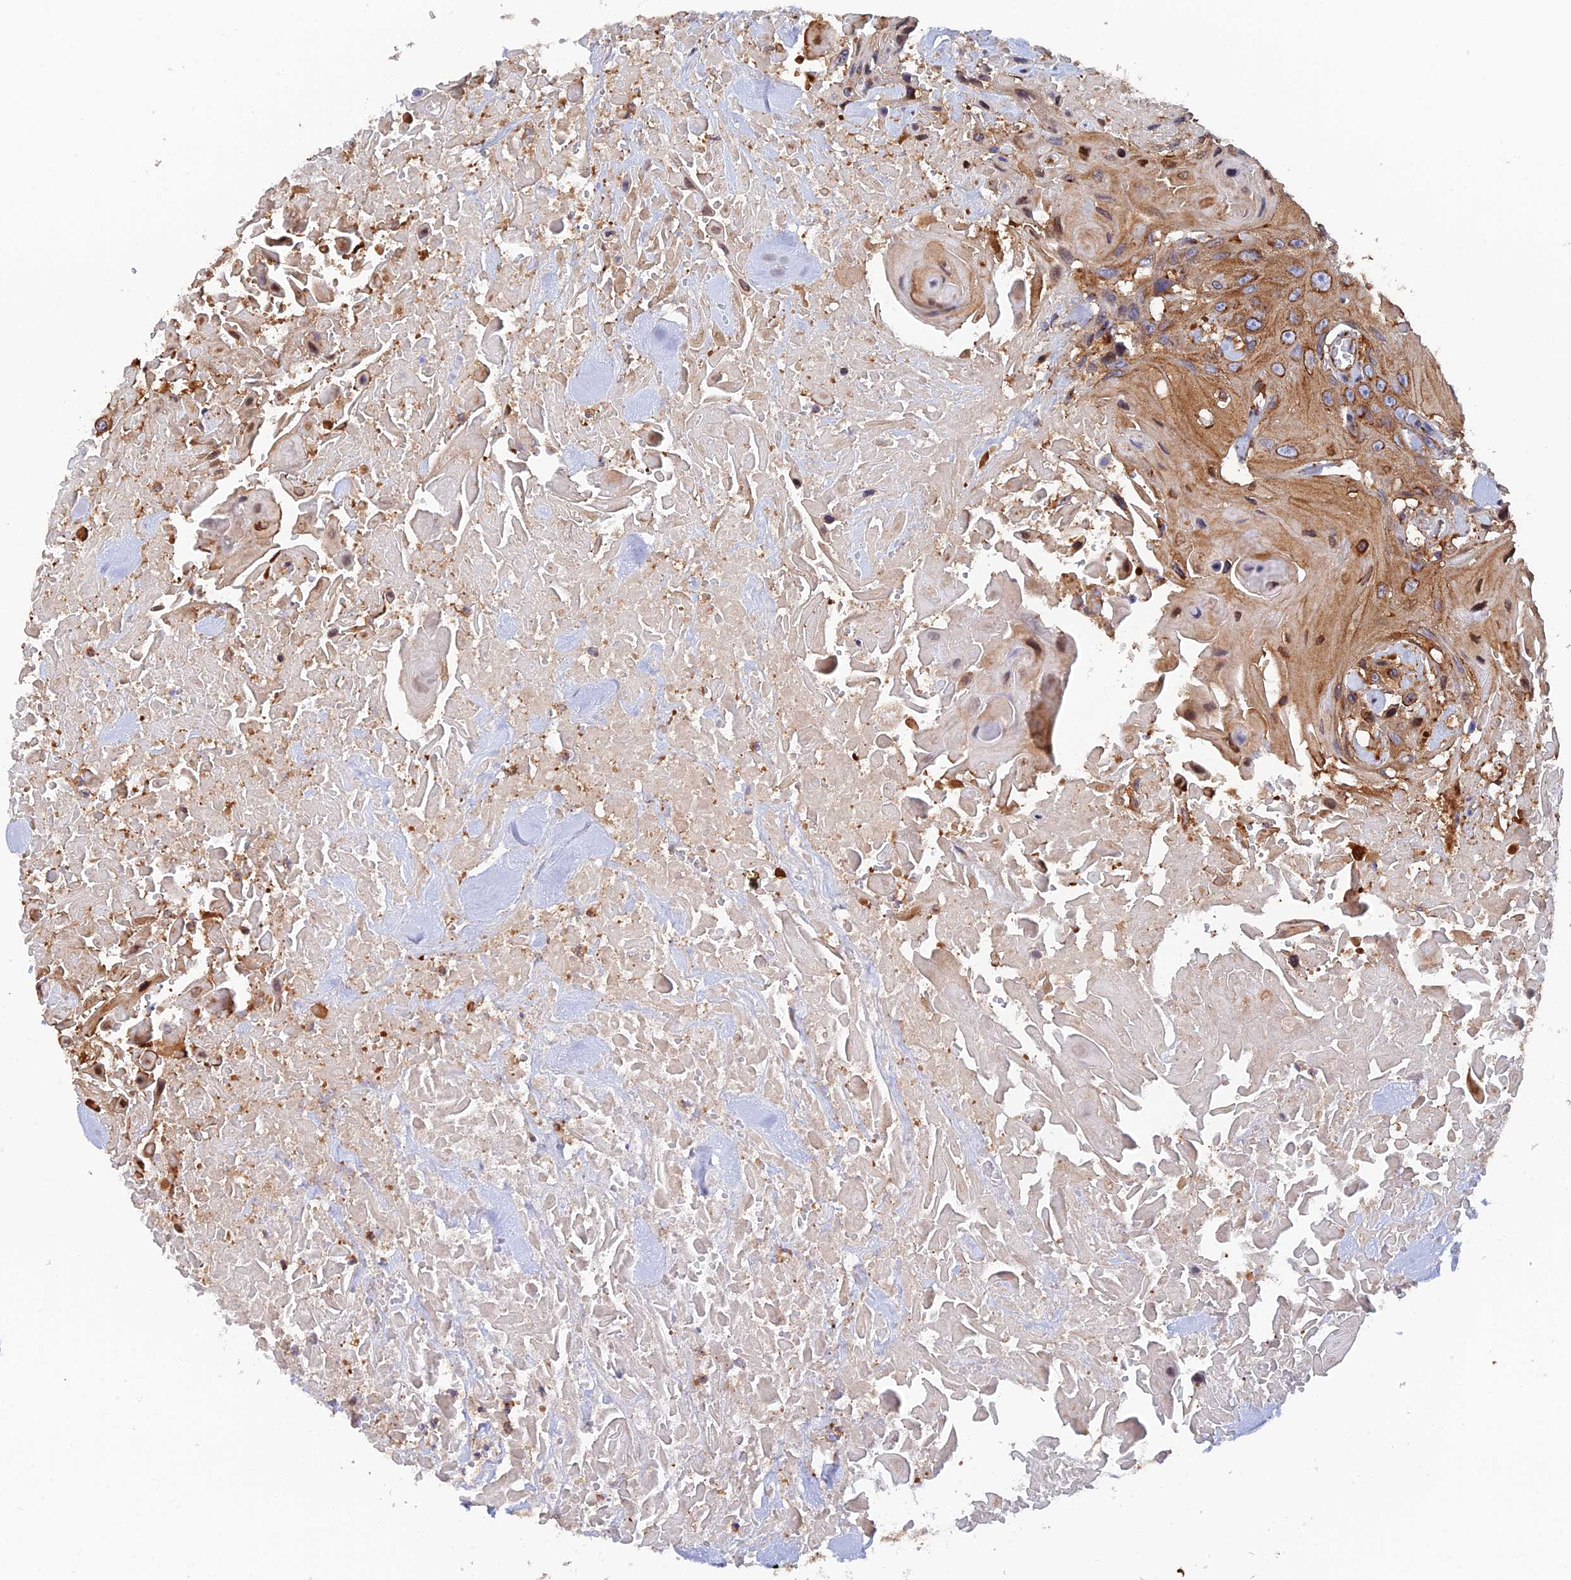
{"staining": {"intensity": "moderate", "quantity": ">75%", "location": "cytoplasmic/membranous"}, "tissue": "head and neck cancer", "cell_type": "Tumor cells", "image_type": "cancer", "snomed": [{"axis": "morphology", "description": "Squamous cell carcinoma, NOS"}, {"axis": "topography", "description": "Head-Neck"}], "caption": "There is medium levels of moderate cytoplasmic/membranous expression in tumor cells of head and neck cancer (squamous cell carcinoma), as demonstrated by immunohistochemical staining (brown color).", "gene": "DCTN2", "patient": {"sex": "male", "age": 81}}